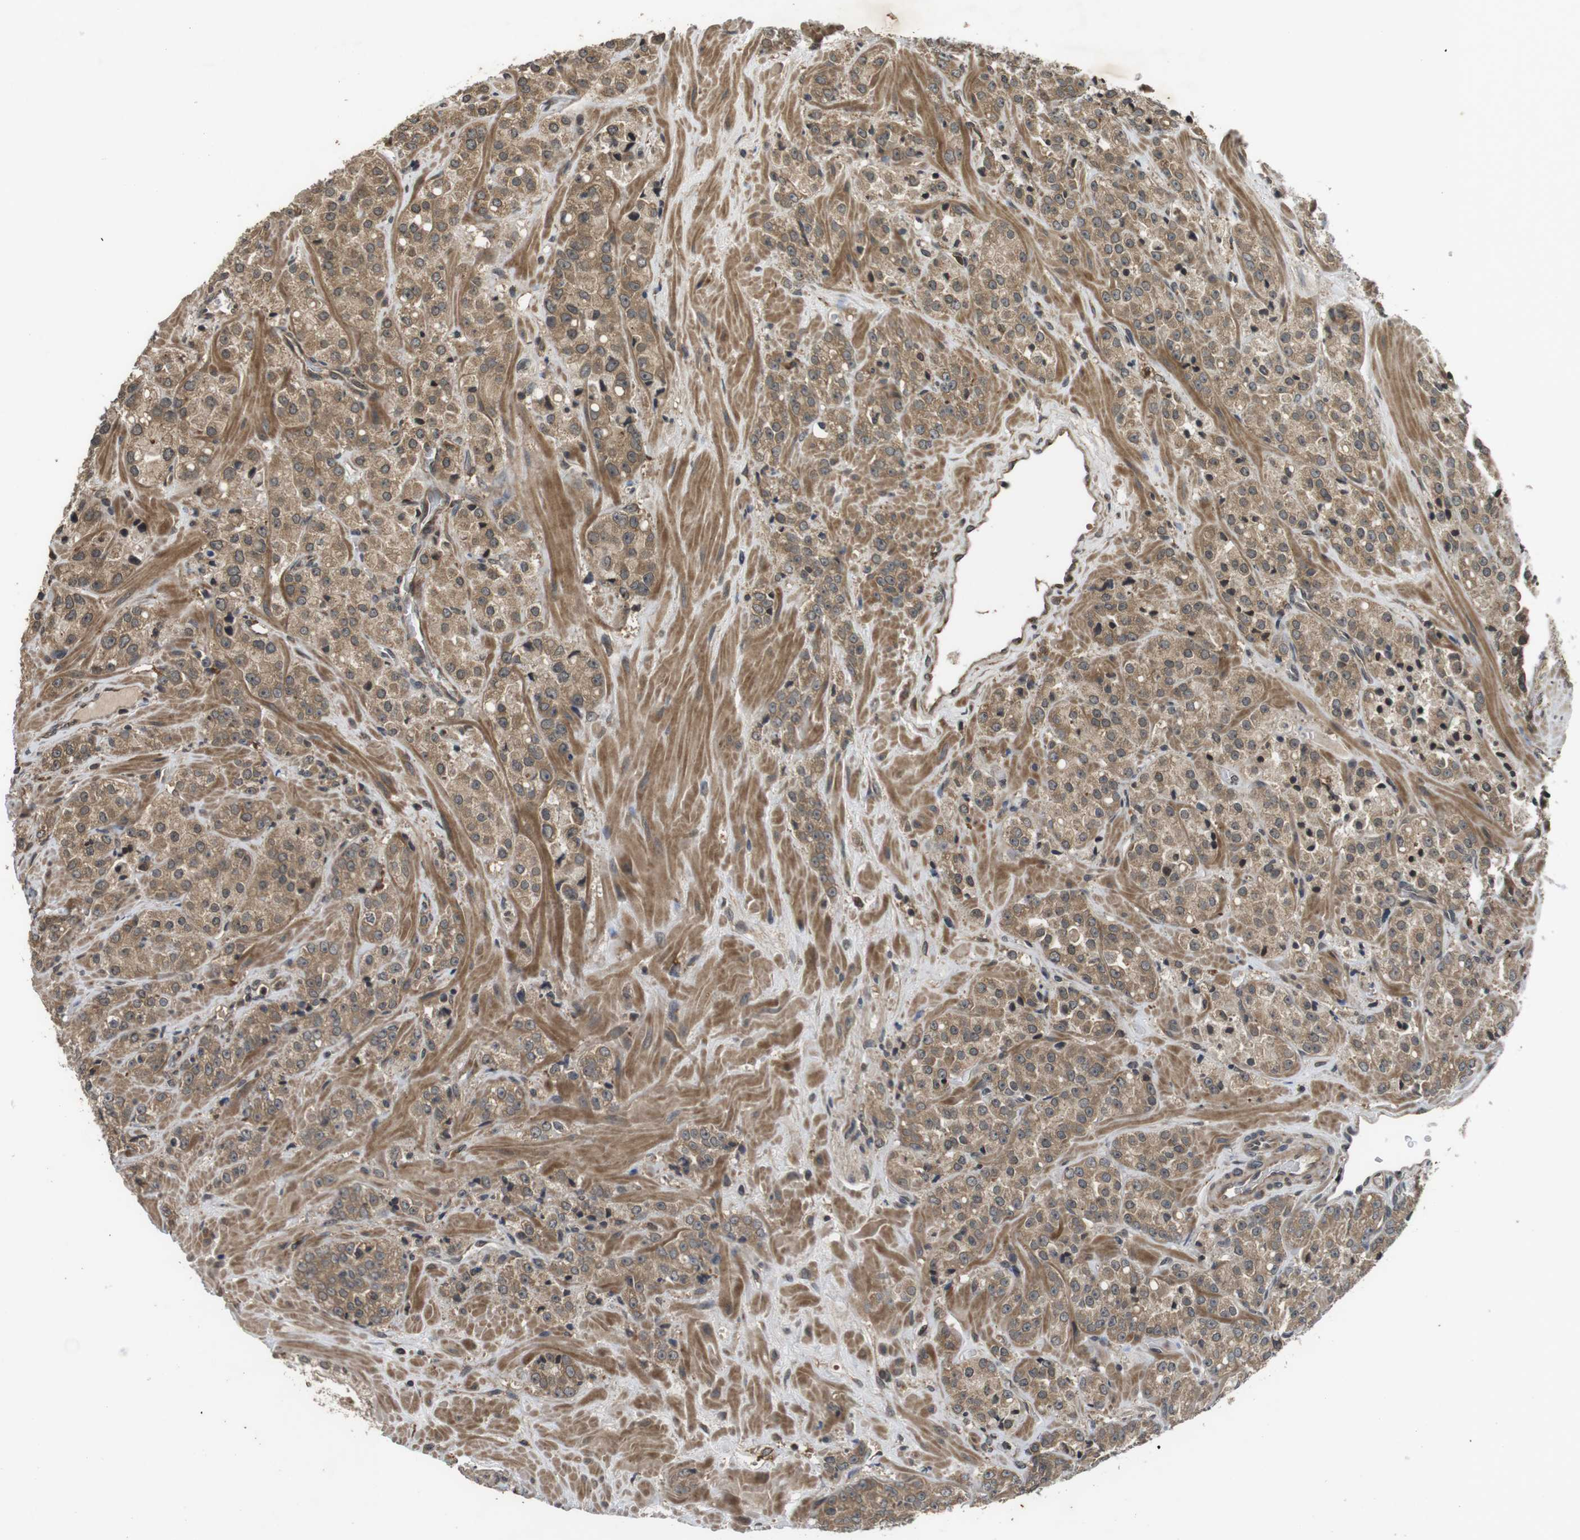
{"staining": {"intensity": "moderate", "quantity": ">75%", "location": "cytoplasmic/membranous"}, "tissue": "prostate cancer", "cell_type": "Tumor cells", "image_type": "cancer", "snomed": [{"axis": "morphology", "description": "Adenocarcinoma, High grade"}, {"axis": "topography", "description": "Prostate"}], "caption": "High-grade adenocarcinoma (prostate) was stained to show a protein in brown. There is medium levels of moderate cytoplasmic/membranous expression in approximately >75% of tumor cells.", "gene": "FZD10", "patient": {"sex": "male", "age": 64}}